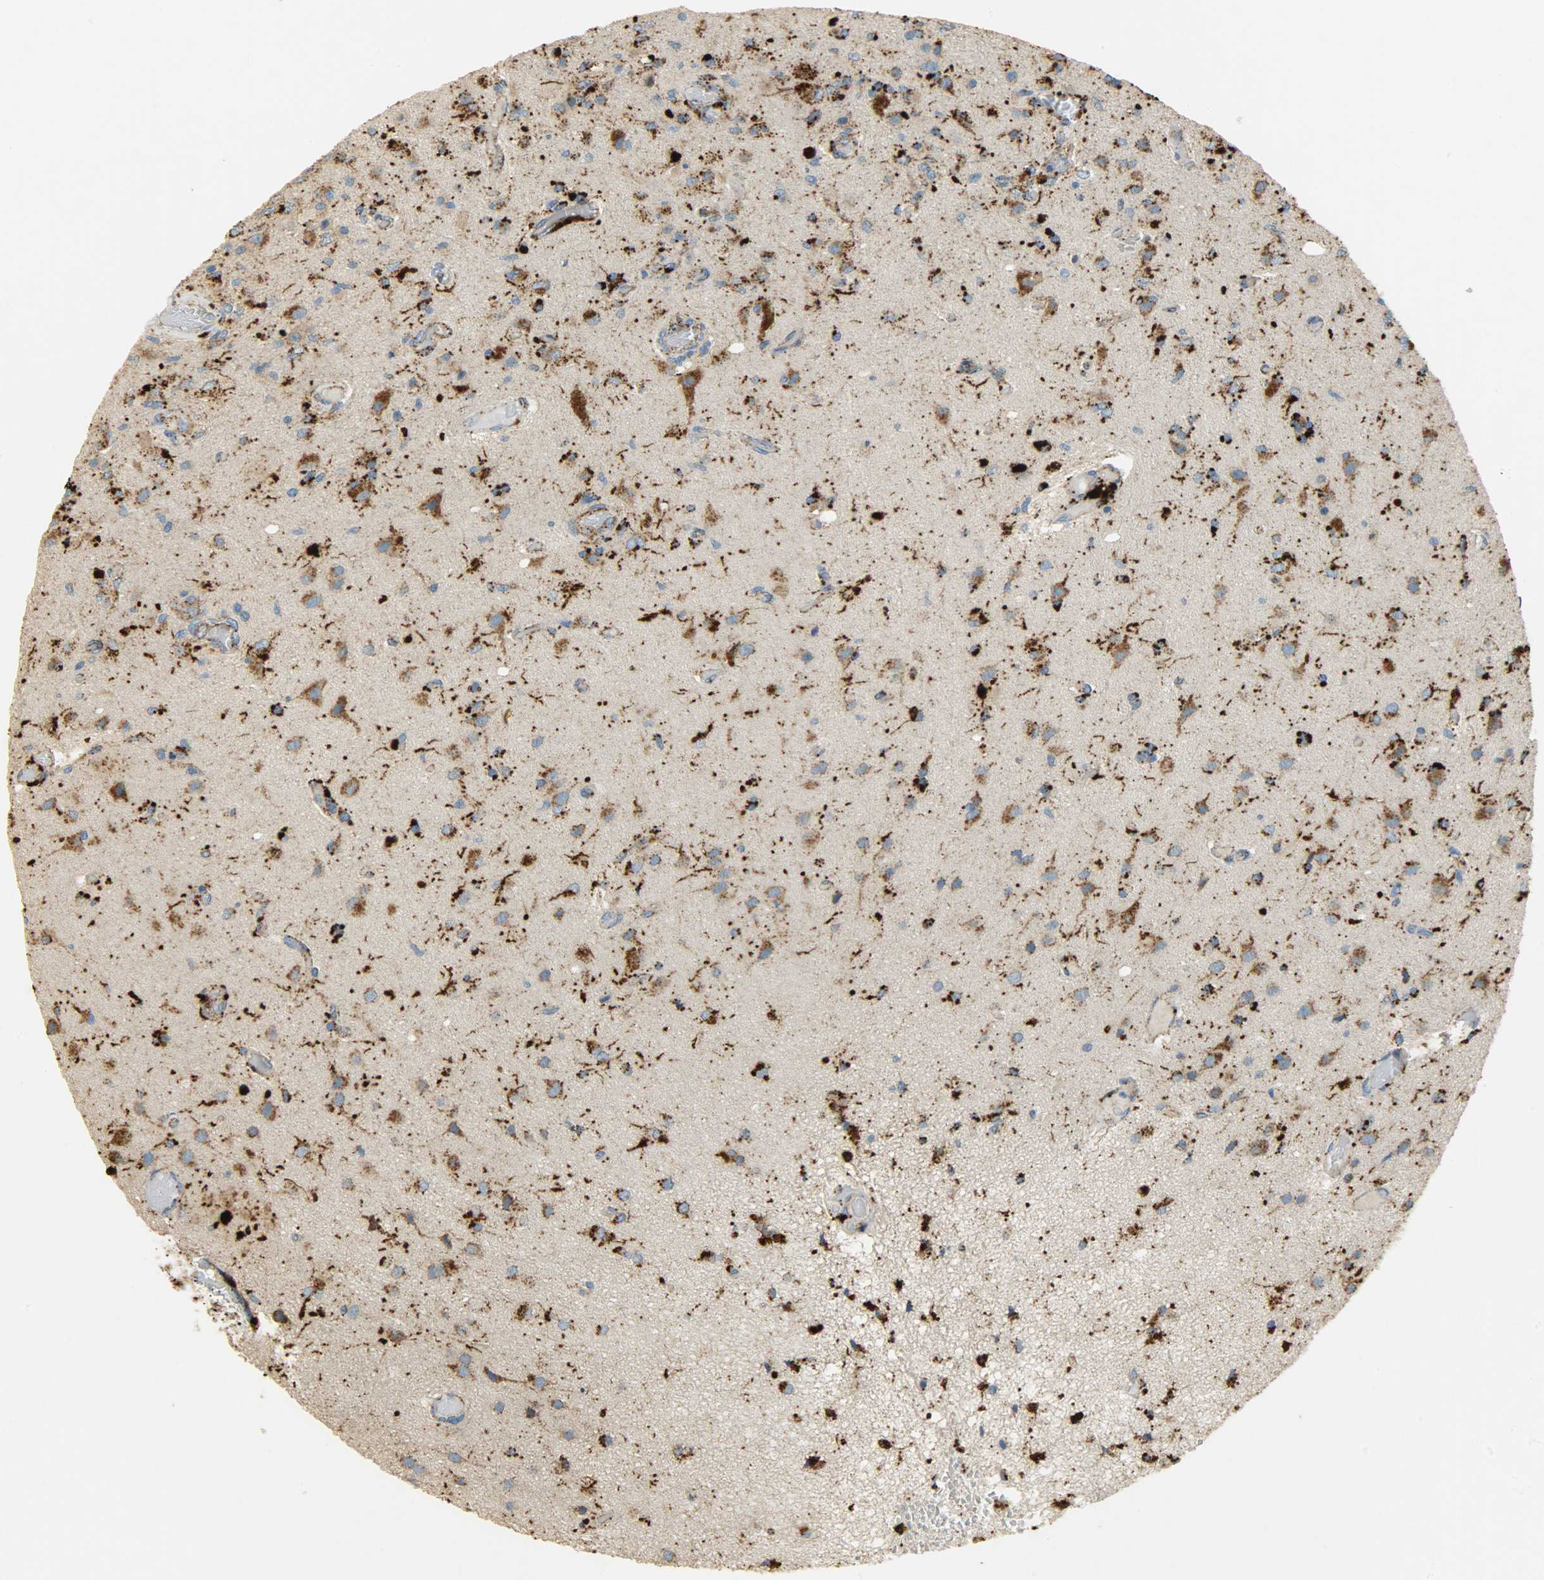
{"staining": {"intensity": "strong", "quantity": "25%-75%", "location": "cytoplasmic/membranous"}, "tissue": "glioma", "cell_type": "Tumor cells", "image_type": "cancer", "snomed": [{"axis": "morphology", "description": "Normal tissue, NOS"}, {"axis": "morphology", "description": "Glioma, malignant, High grade"}, {"axis": "topography", "description": "Cerebral cortex"}], "caption": "Malignant glioma (high-grade) stained with DAB immunohistochemistry demonstrates high levels of strong cytoplasmic/membranous positivity in about 25%-75% of tumor cells.", "gene": "ASAH1", "patient": {"sex": "male", "age": 77}}